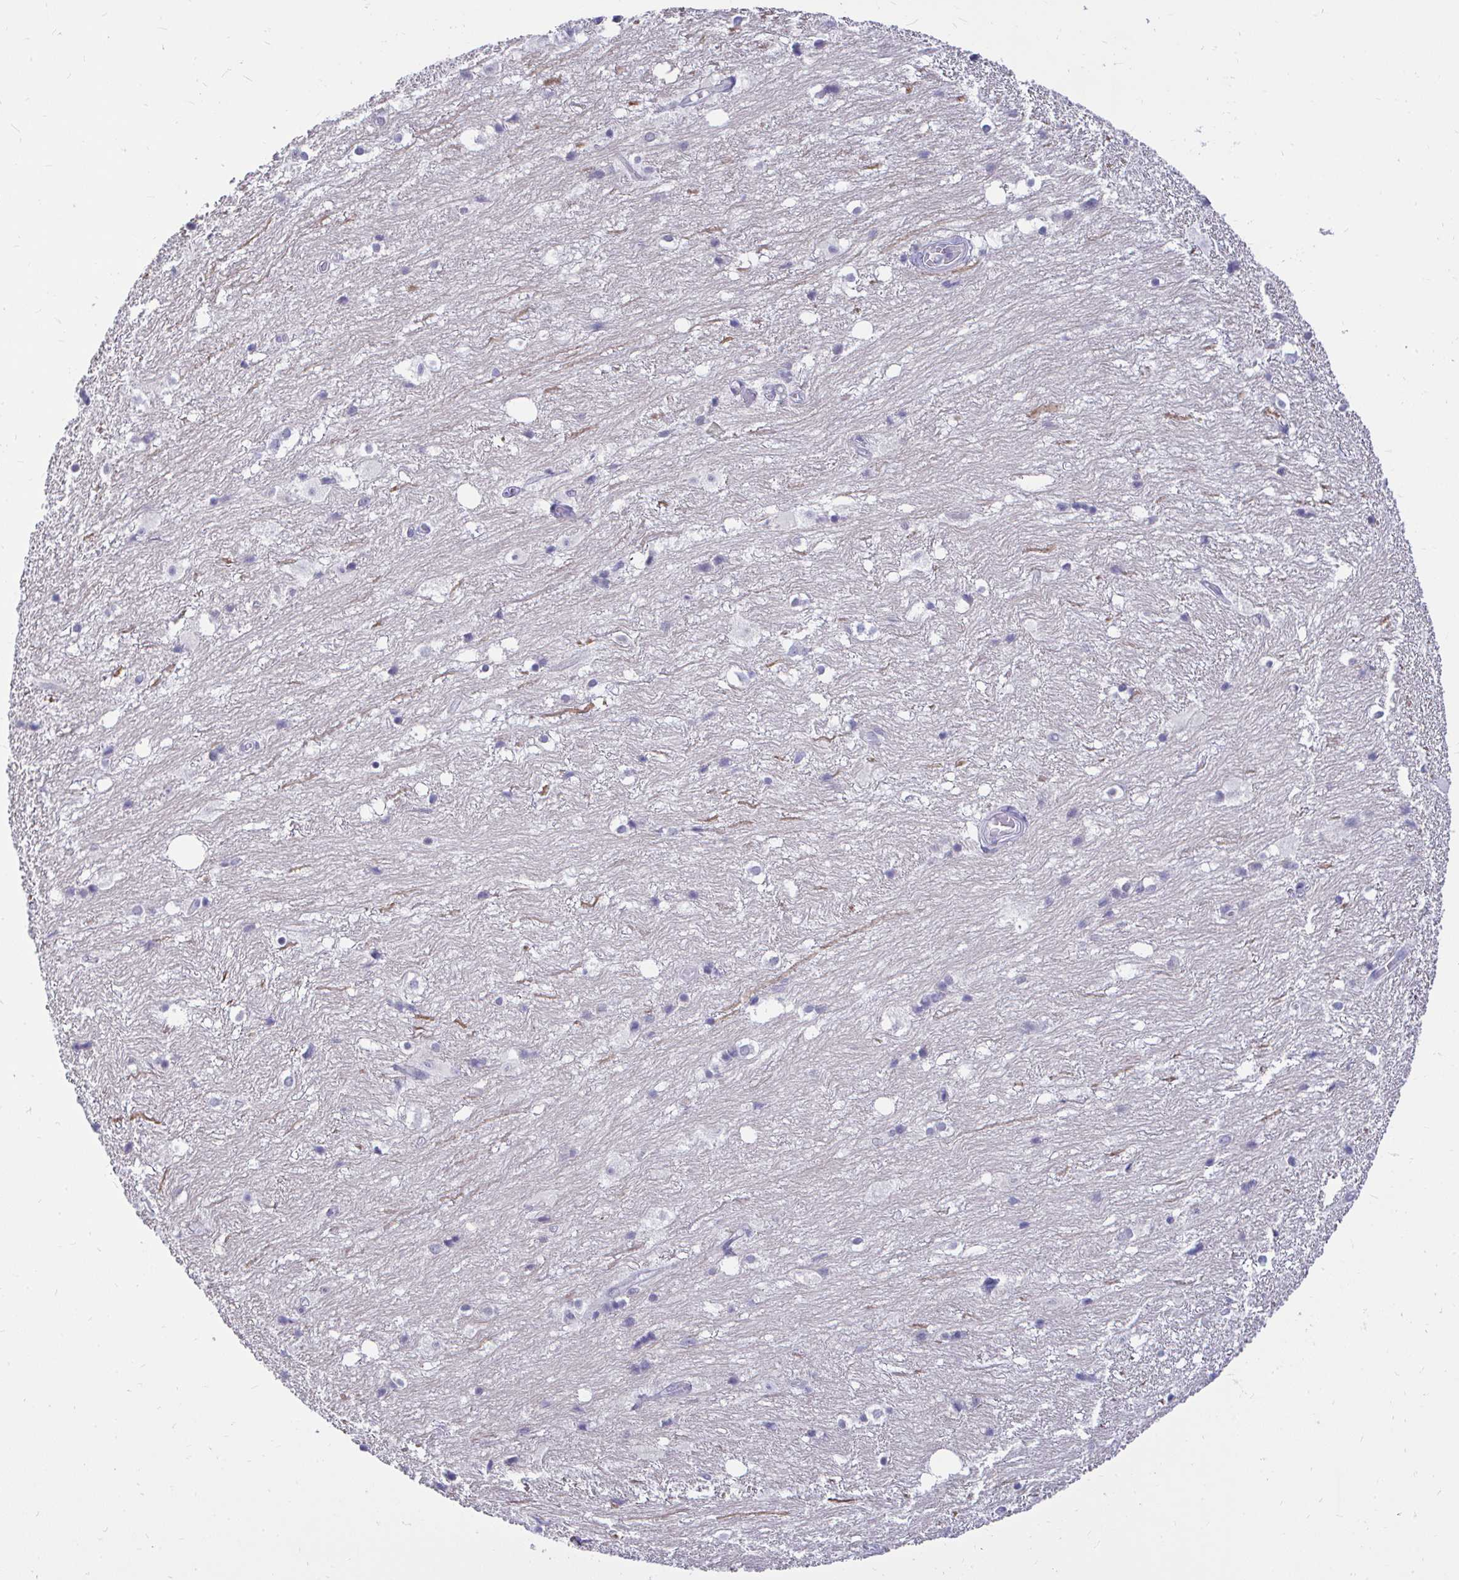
{"staining": {"intensity": "negative", "quantity": "none", "location": "none"}, "tissue": "hippocampus", "cell_type": "Glial cells", "image_type": "normal", "snomed": [{"axis": "morphology", "description": "Normal tissue, NOS"}, {"axis": "topography", "description": "Hippocampus"}], "caption": "An immunohistochemistry histopathology image of unremarkable hippocampus is shown. There is no staining in glial cells of hippocampus.", "gene": "CSE1L", "patient": {"sex": "female", "age": 52}}